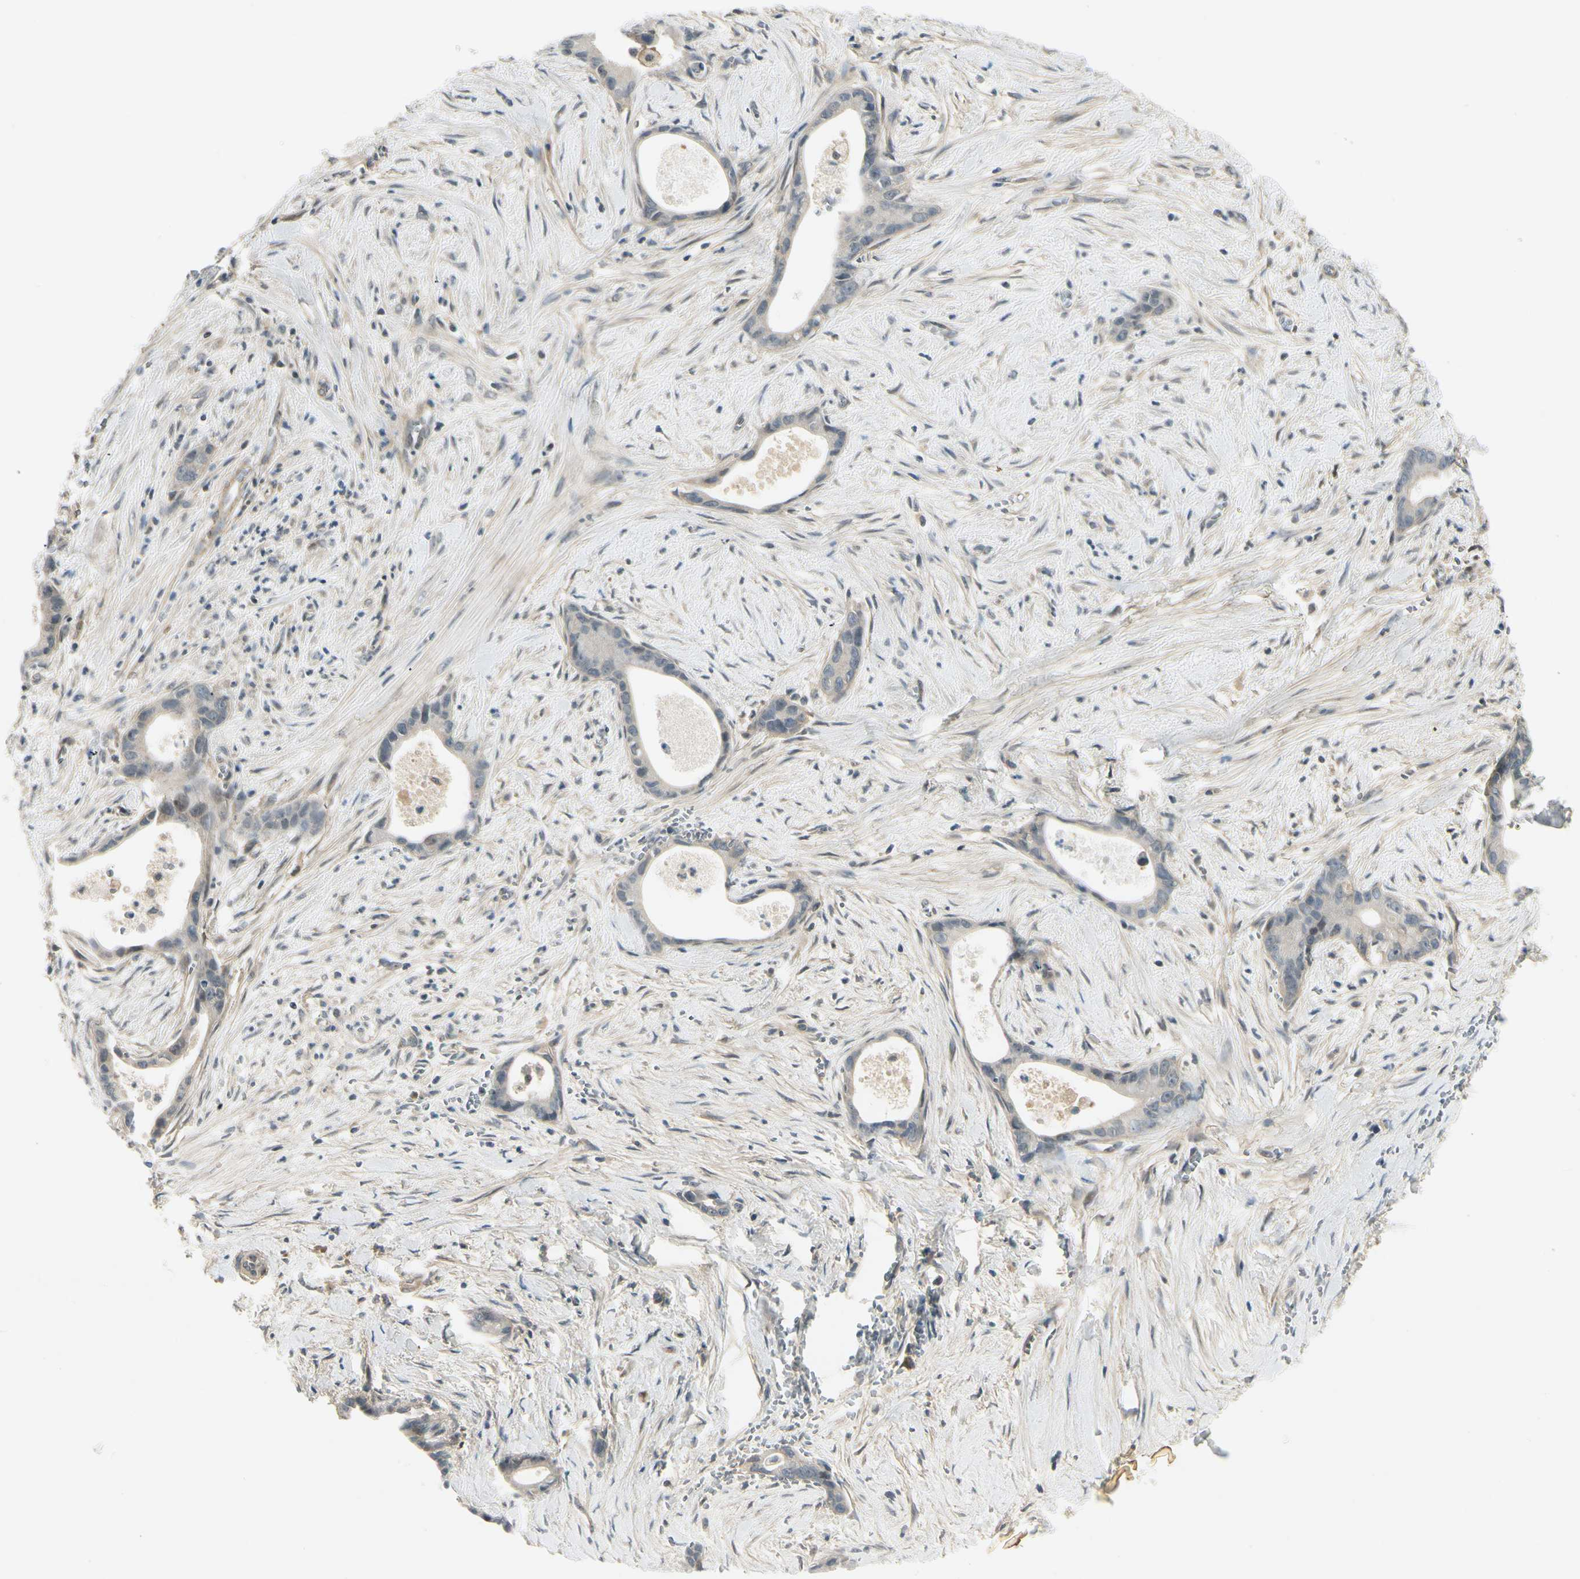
{"staining": {"intensity": "negative", "quantity": "none", "location": "none"}, "tissue": "liver cancer", "cell_type": "Tumor cells", "image_type": "cancer", "snomed": [{"axis": "morphology", "description": "Cholangiocarcinoma"}, {"axis": "topography", "description": "Liver"}], "caption": "Immunohistochemistry (IHC) micrograph of human liver cancer stained for a protein (brown), which displays no positivity in tumor cells.", "gene": "EPHB3", "patient": {"sex": "female", "age": 55}}